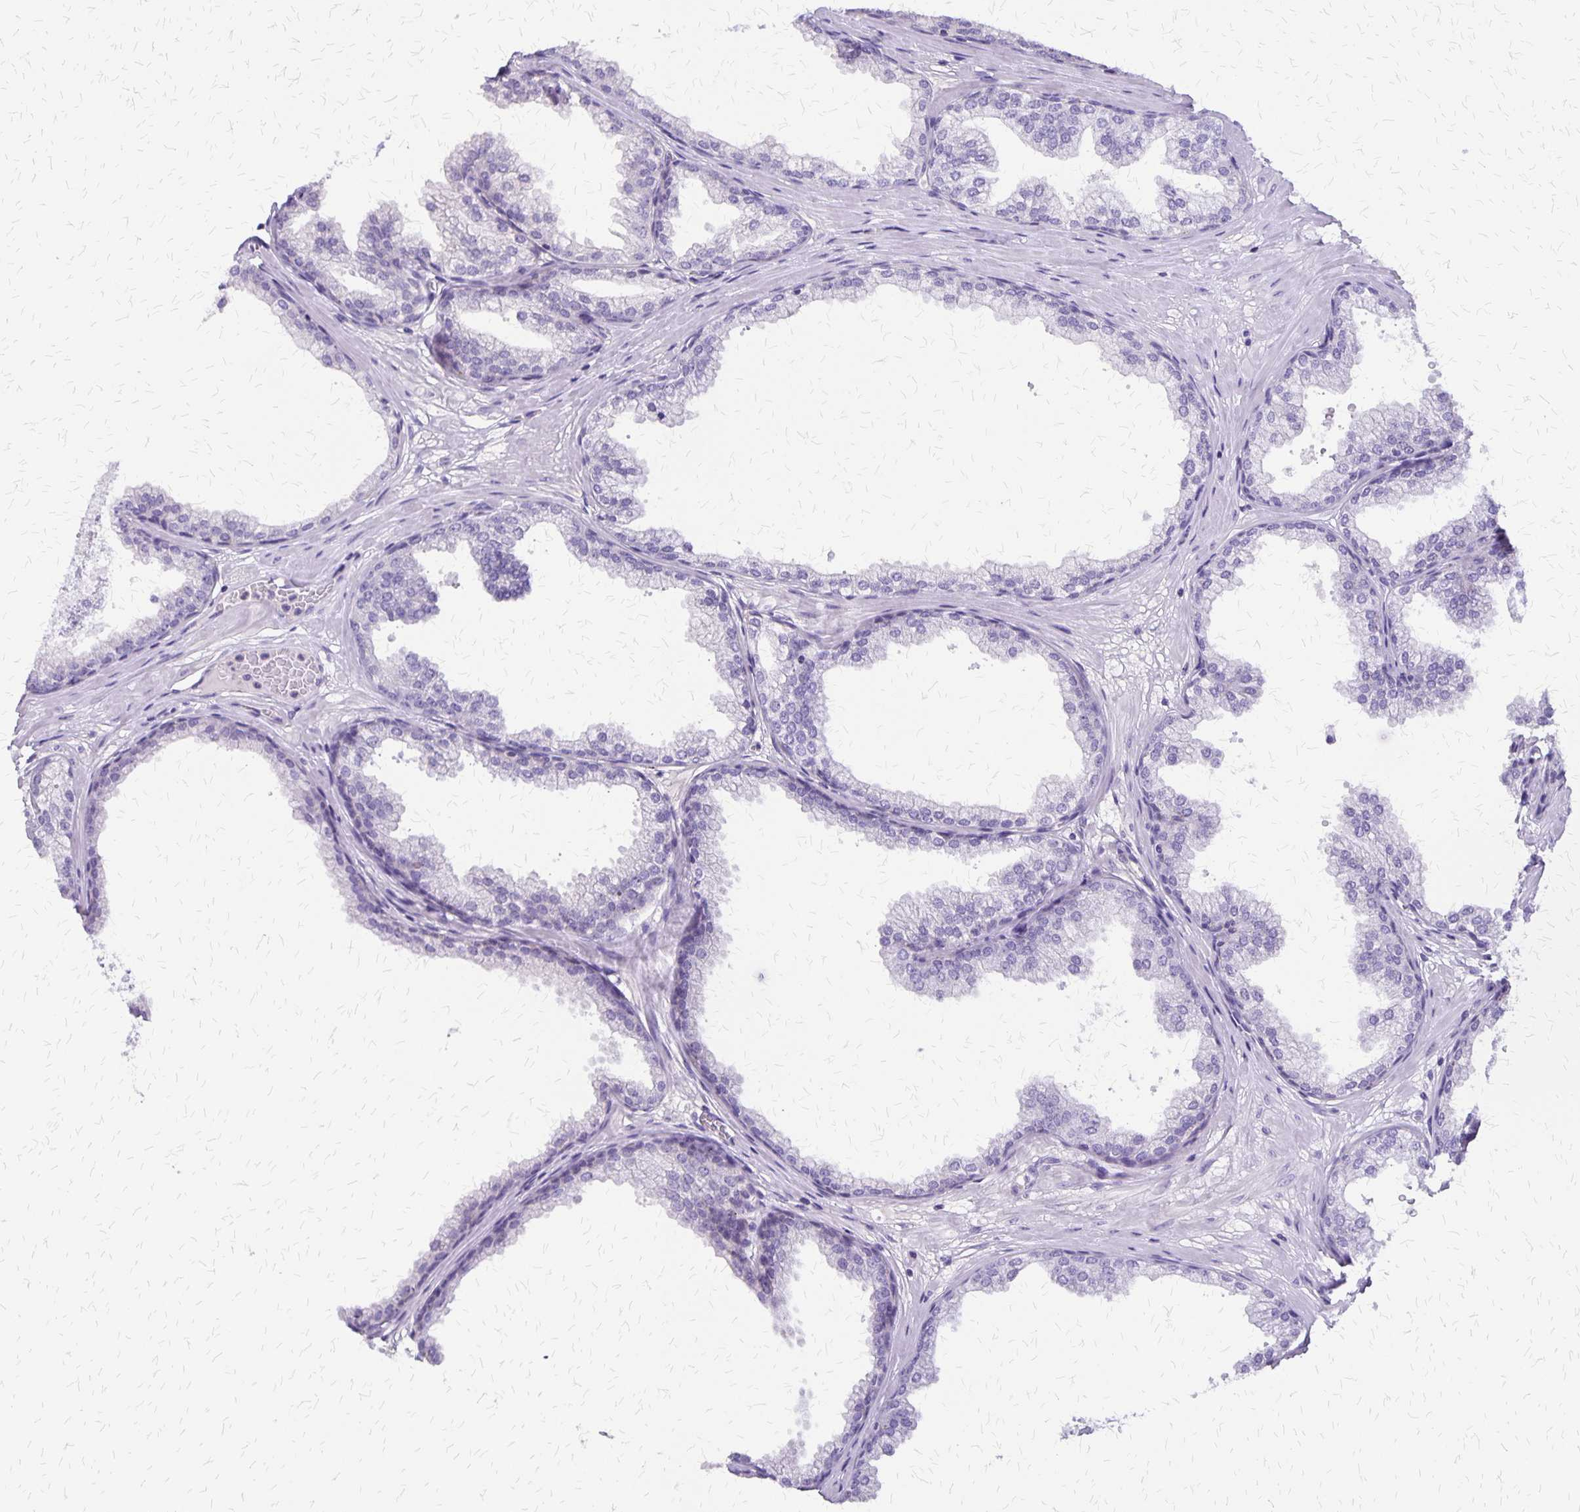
{"staining": {"intensity": "negative", "quantity": "none", "location": "none"}, "tissue": "prostate", "cell_type": "Glandular cells", "image_type": "normal", "snomed": [{"axis": "morphology", "description": "Normal tissue, NOS"}, {"axis": "topography", "description": "Prostate"}], "caption": "Immunohistochemistry micrograph of unremarkable human prostate stained for a protein (brown), which exhibits no expression in glandular cells.", "gene": "SI", "patient": {"sex": "male", "age": 37}}